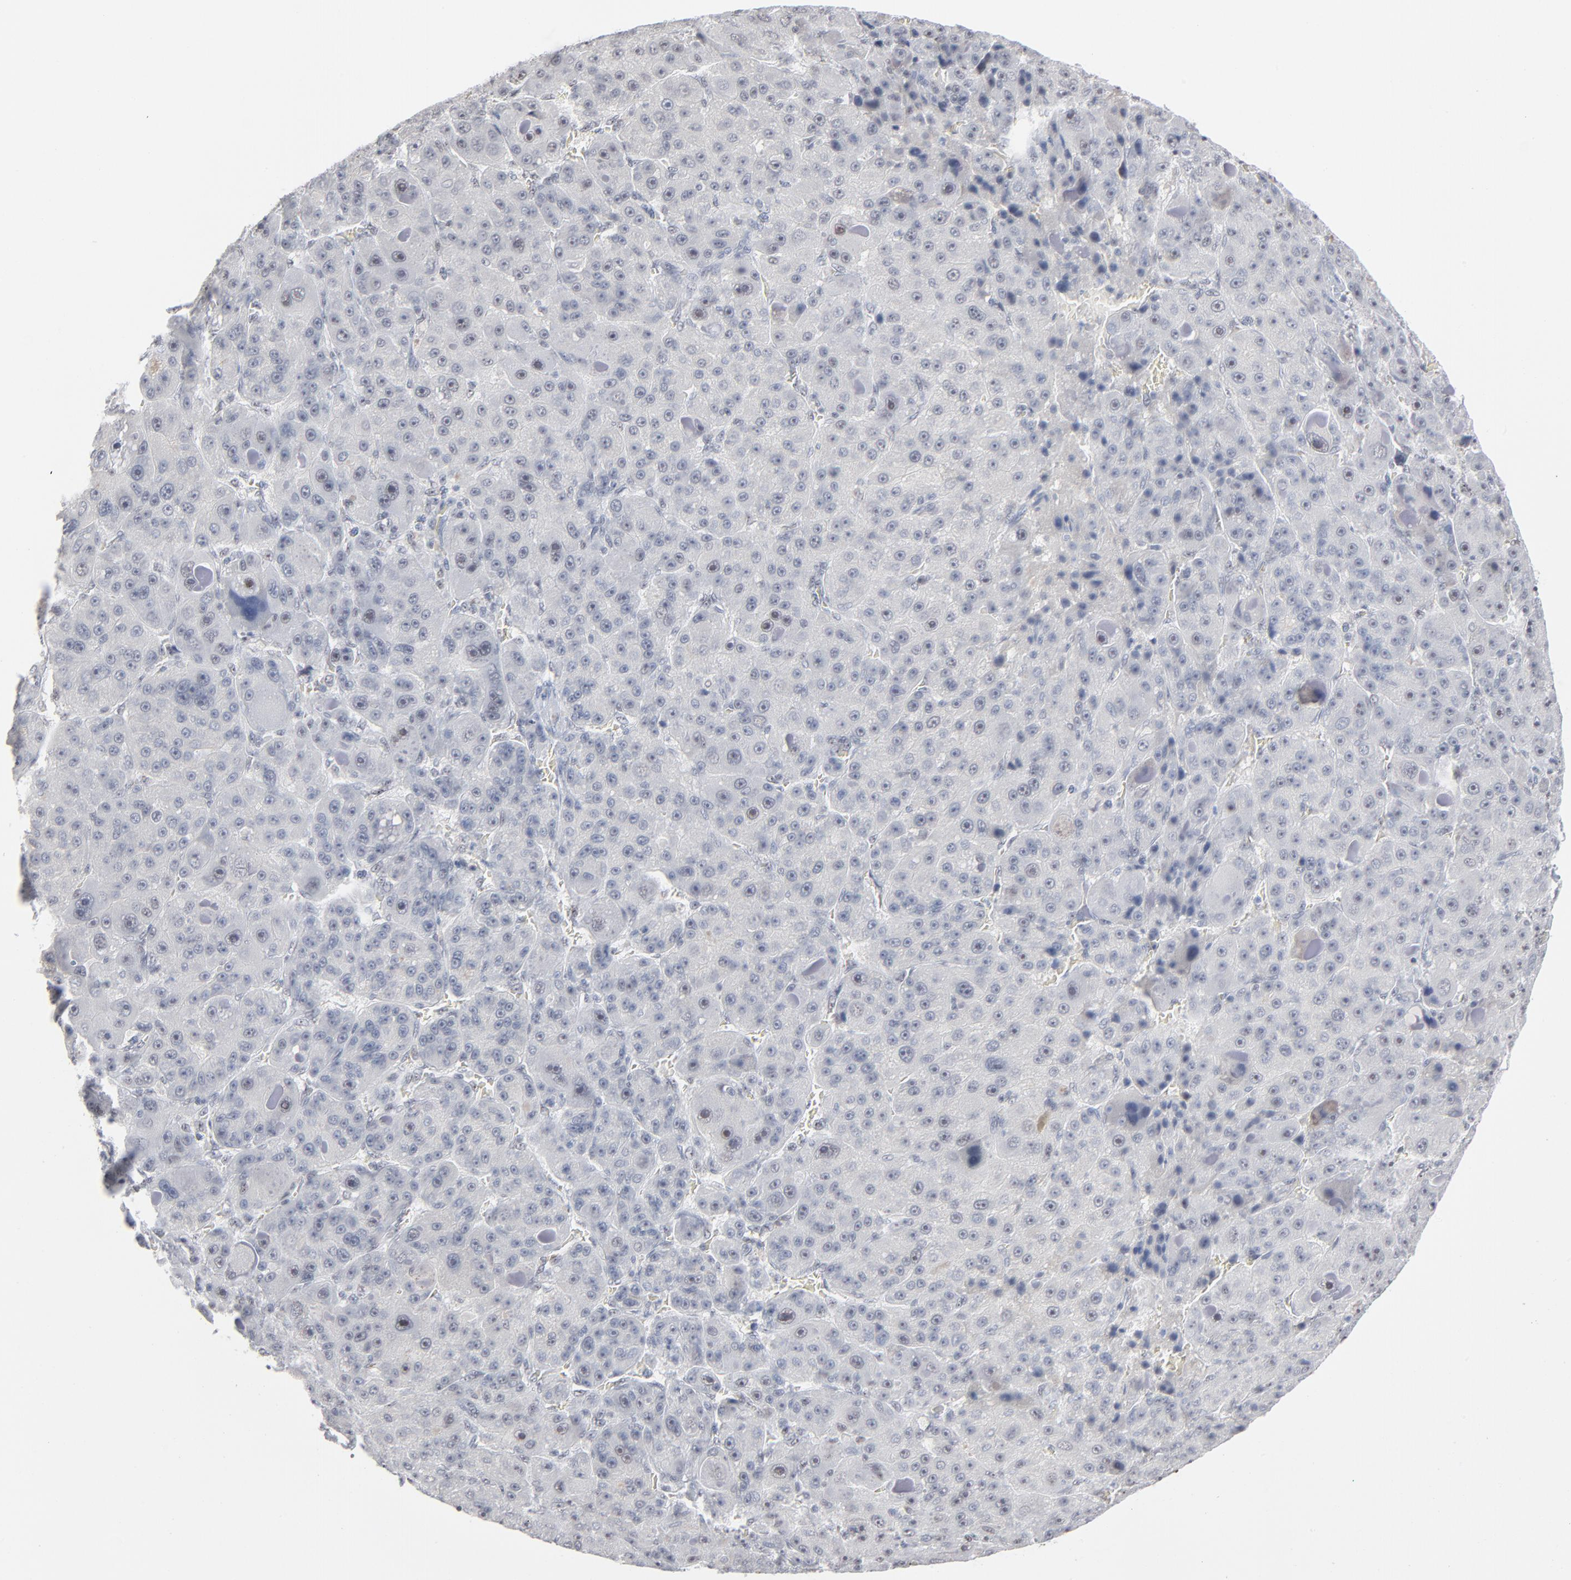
{"staining": {"intensity": "negative", "quantity": "none", "location": "none"}, "tissue": "liver cancer", "cell_type": "Tumor cells", "image_type": "cancer", "snomed": [{"axis": "morphology", "description": "Carcinoma, Hepatocellular, NOS"}, {"axis": "topography", "description": "Liver"}], "caption": "DAB (3,3'-diaminobenzidine) immunohistochemical staining of liver cancer (hepatocellular carcinoma) reveals no significant positivity in tumor cells.", "gene": "MPHOSPH6", "patient": {"sex": "male", "age": 76}}